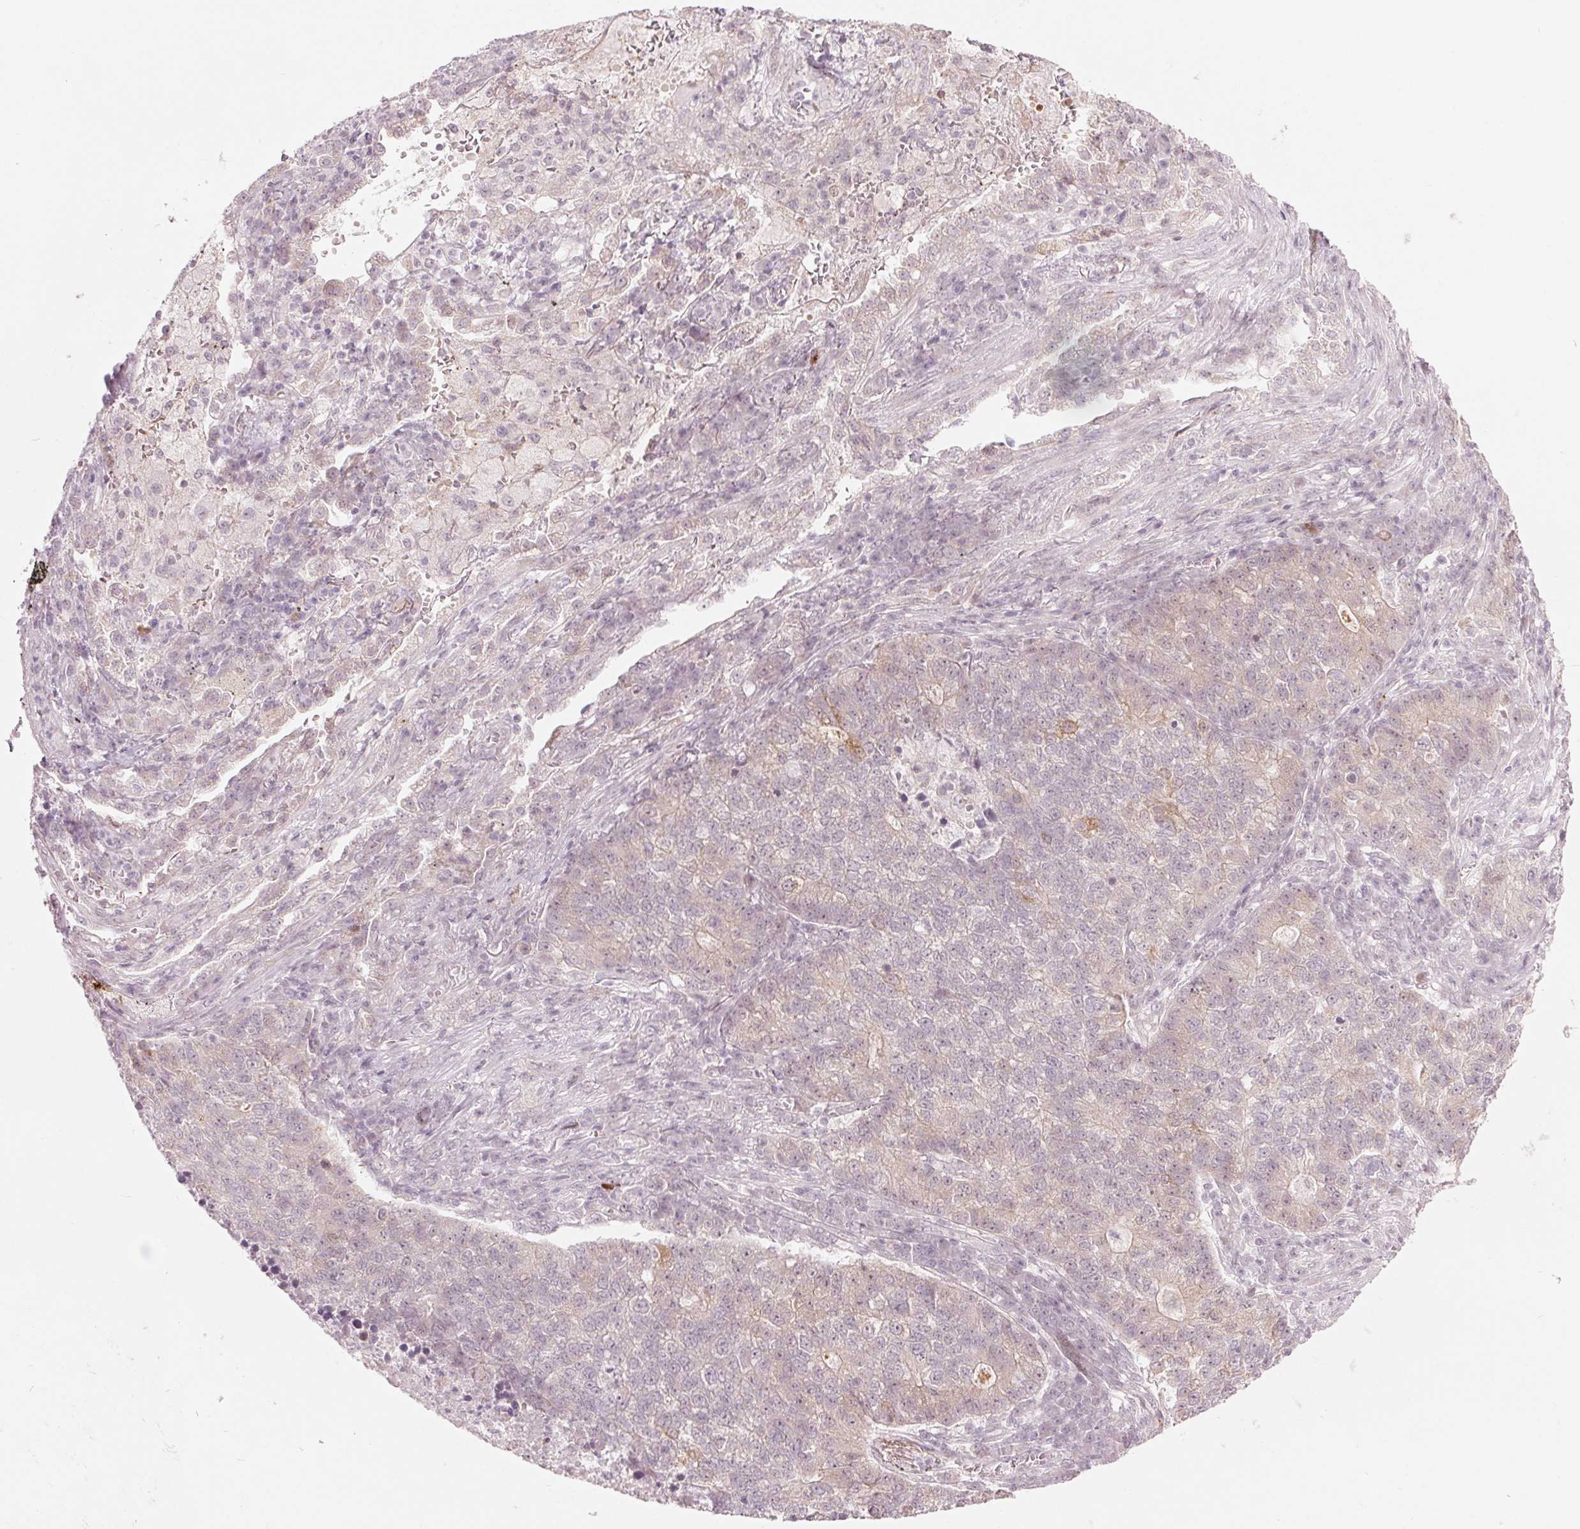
{"staining": {"intensity": "weak", "quantity": "<25%", "location": "cytoplasmic/membranous"}, "tissue": "lung cancer", "cell_type": "Tumor cells", "image_type": "cancer", "snomed": [{"axis": "morphology", "description": "Adenocarcinoma, NOS"}, {"axis": "topography", "description": "Lung"}], "caption": "A histopathology image of human lung cancer is negative for staining in tumor cells.", "gene": "TMED6", "patient": {"sex": "male", "age": 57}}